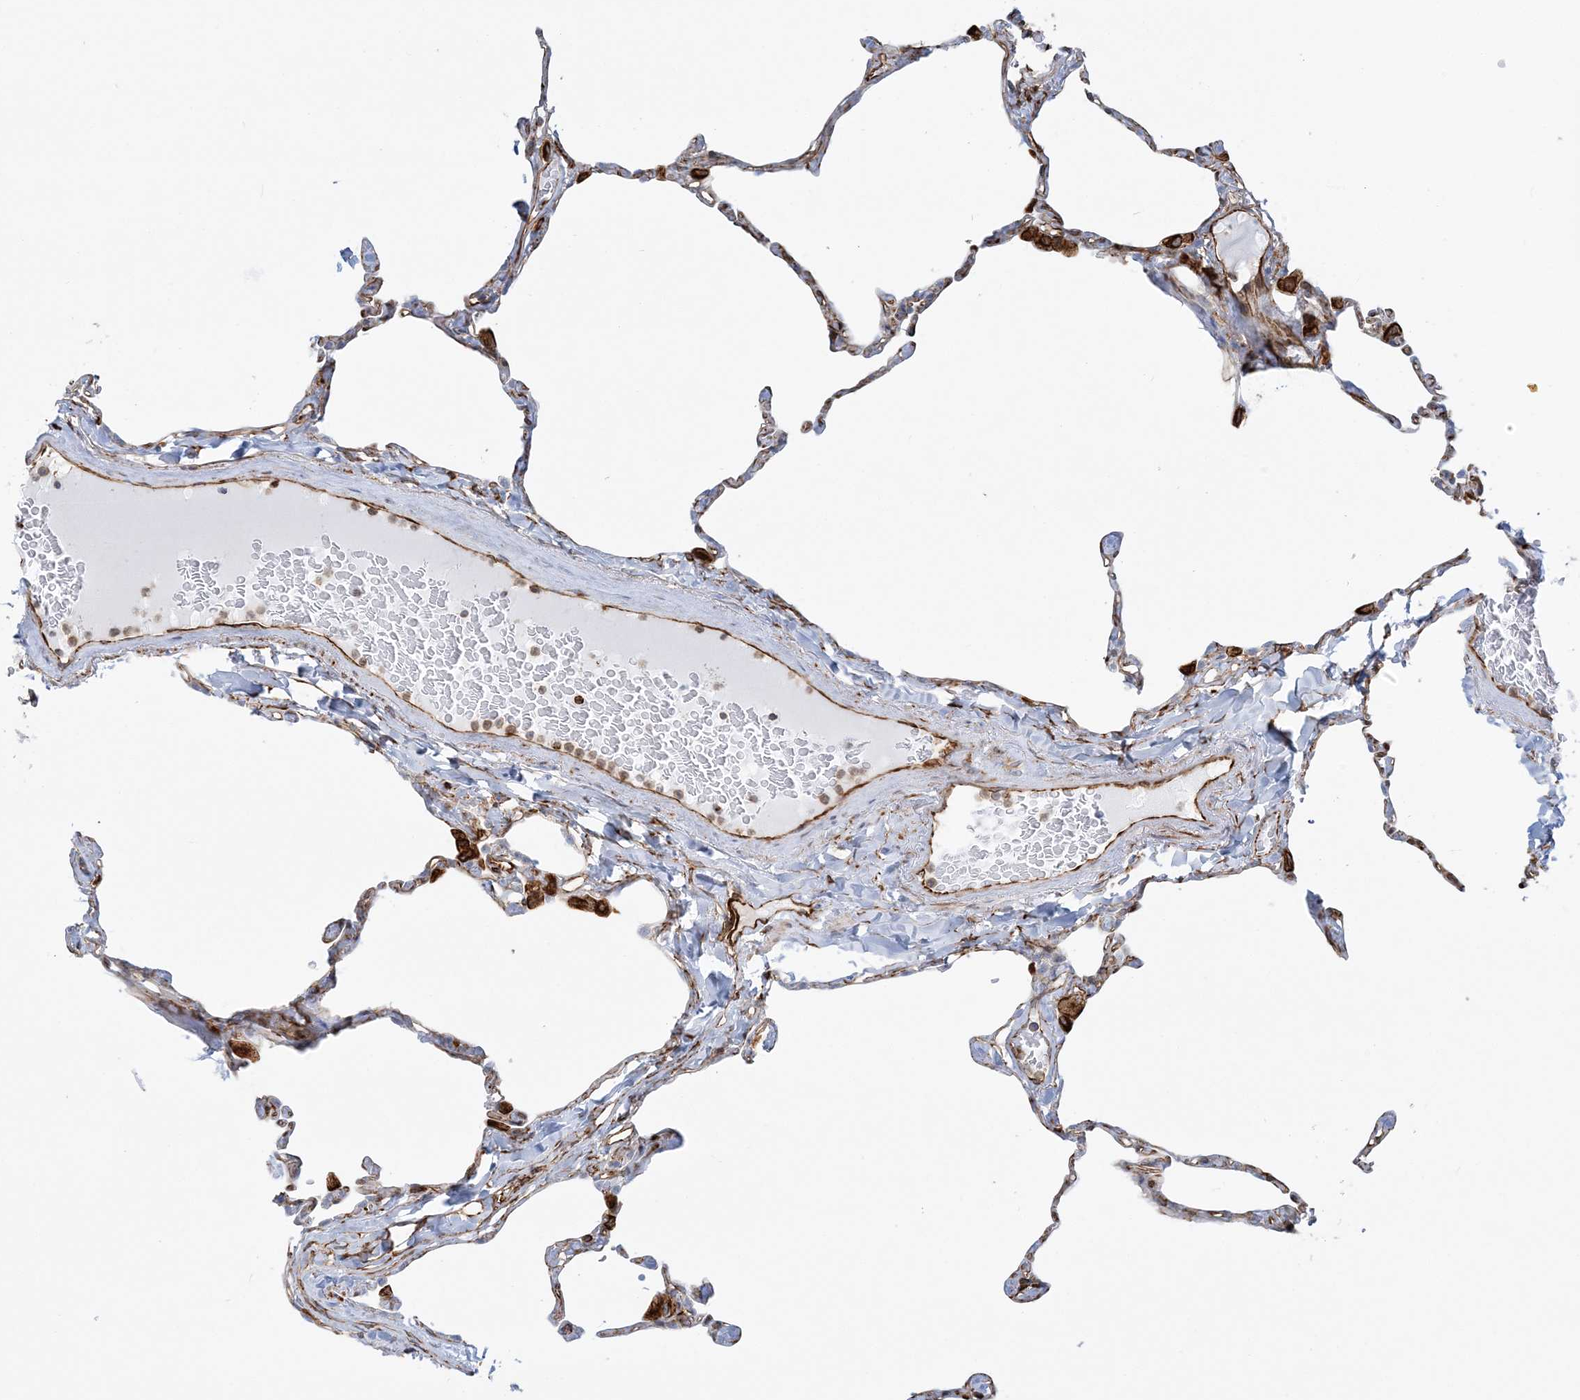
{"staining": {"intensity": "negative", "quantity": "none", "location": "none"}, "tissue": "lung", "cell_type": "Alveolar cells", "image_type": "normal", "snomed": [{"axis": "morphology", "description": "Normal tissue, NOS"}, {"axis": "topography", "description": "Lung"}], "caption": "The image shows no significant expression in alveolar cells of lung.", "gene": "SCLT1", "patient": {"sex": "male", "age": 65}}